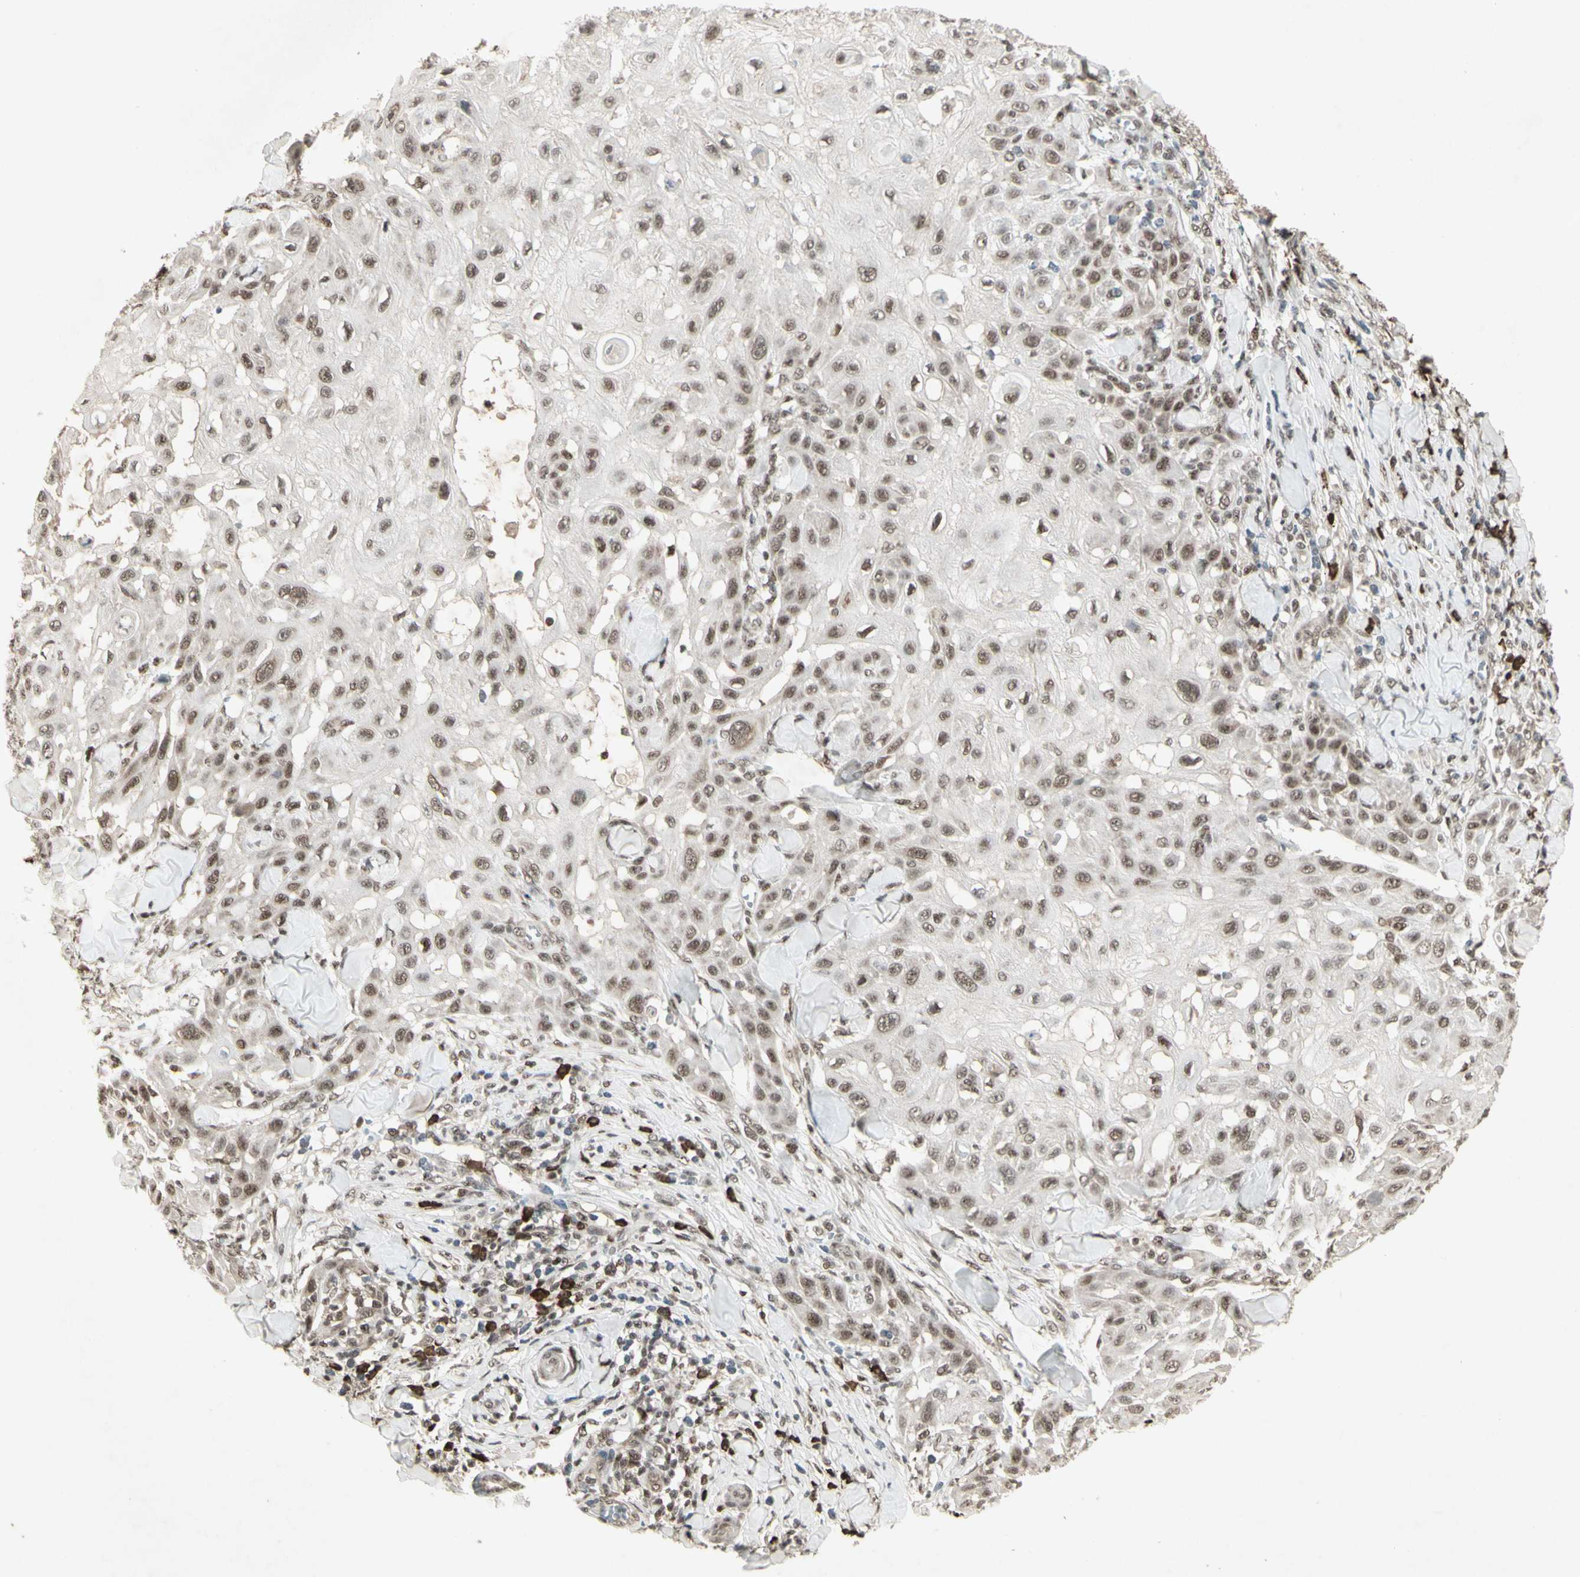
{"staining": {"intensity": "weak", "quantity": ">75%", "location": "cytoplasmic/membranous,nuclear"}, "tissue": "skin cancer", "cell_type": "Tumor cells", "image_type": "cancer", "snomed": [{"axis": "morphology", "description": "Squamous cell carcinoma, NOS"}, {"axis": "topography", "description": "Skin"}], "caption": "Human skin cancer (squamous cell carcinoma) stained for a protein (brown) shows weak cytoplasmic/membranous and nuclear positive positivity in about >75% of tumor cells.", "gene": "CCNT1", "patient": {"sex": "male", "age": 24}}